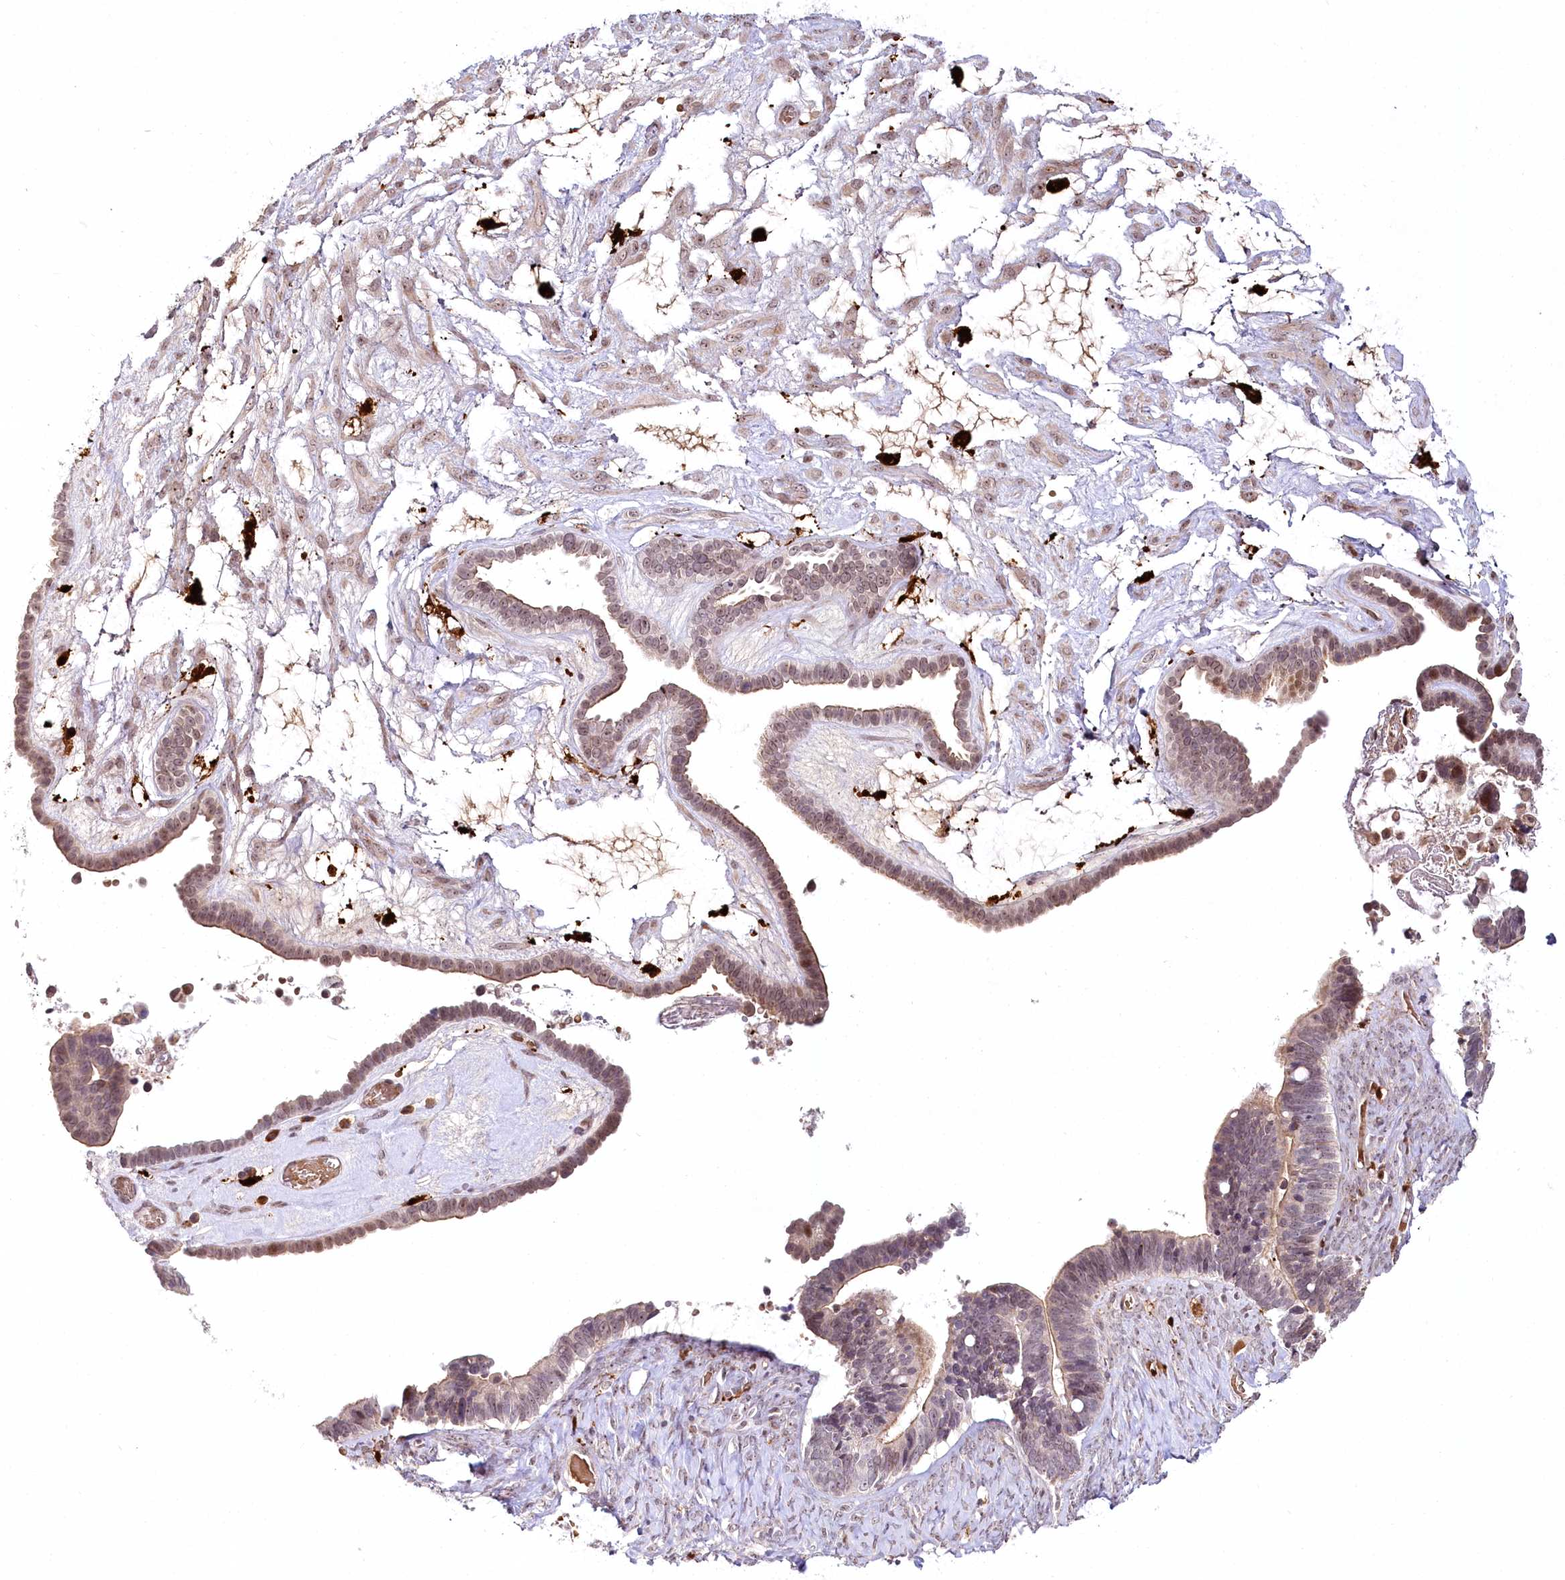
{"staining": {"intensity": "weak", "quantity": "25%-75%", "location": "cytoplasmic/membranous,nuclear"}, "tissue": "ovarian cancer", "cell_type": "Tumor cells", "image_type": "cancer", "snomed": [{"axis": "morphology", "description": "Cystadenocarcinoma, serous, NOS"}, {"axis": "topography", "description": "Ovary"}], "caption": "Protein staining by immunohistochemistry (IHC) demonstrates weak cytoplasmic/membranous and nuclear positivity in approximately 25%-75% of tumor cells in ovarian cancer (serous cystadenocarcinoma).", "gene": "WDR36", "patient": {"sex": "female", "age": 56}}